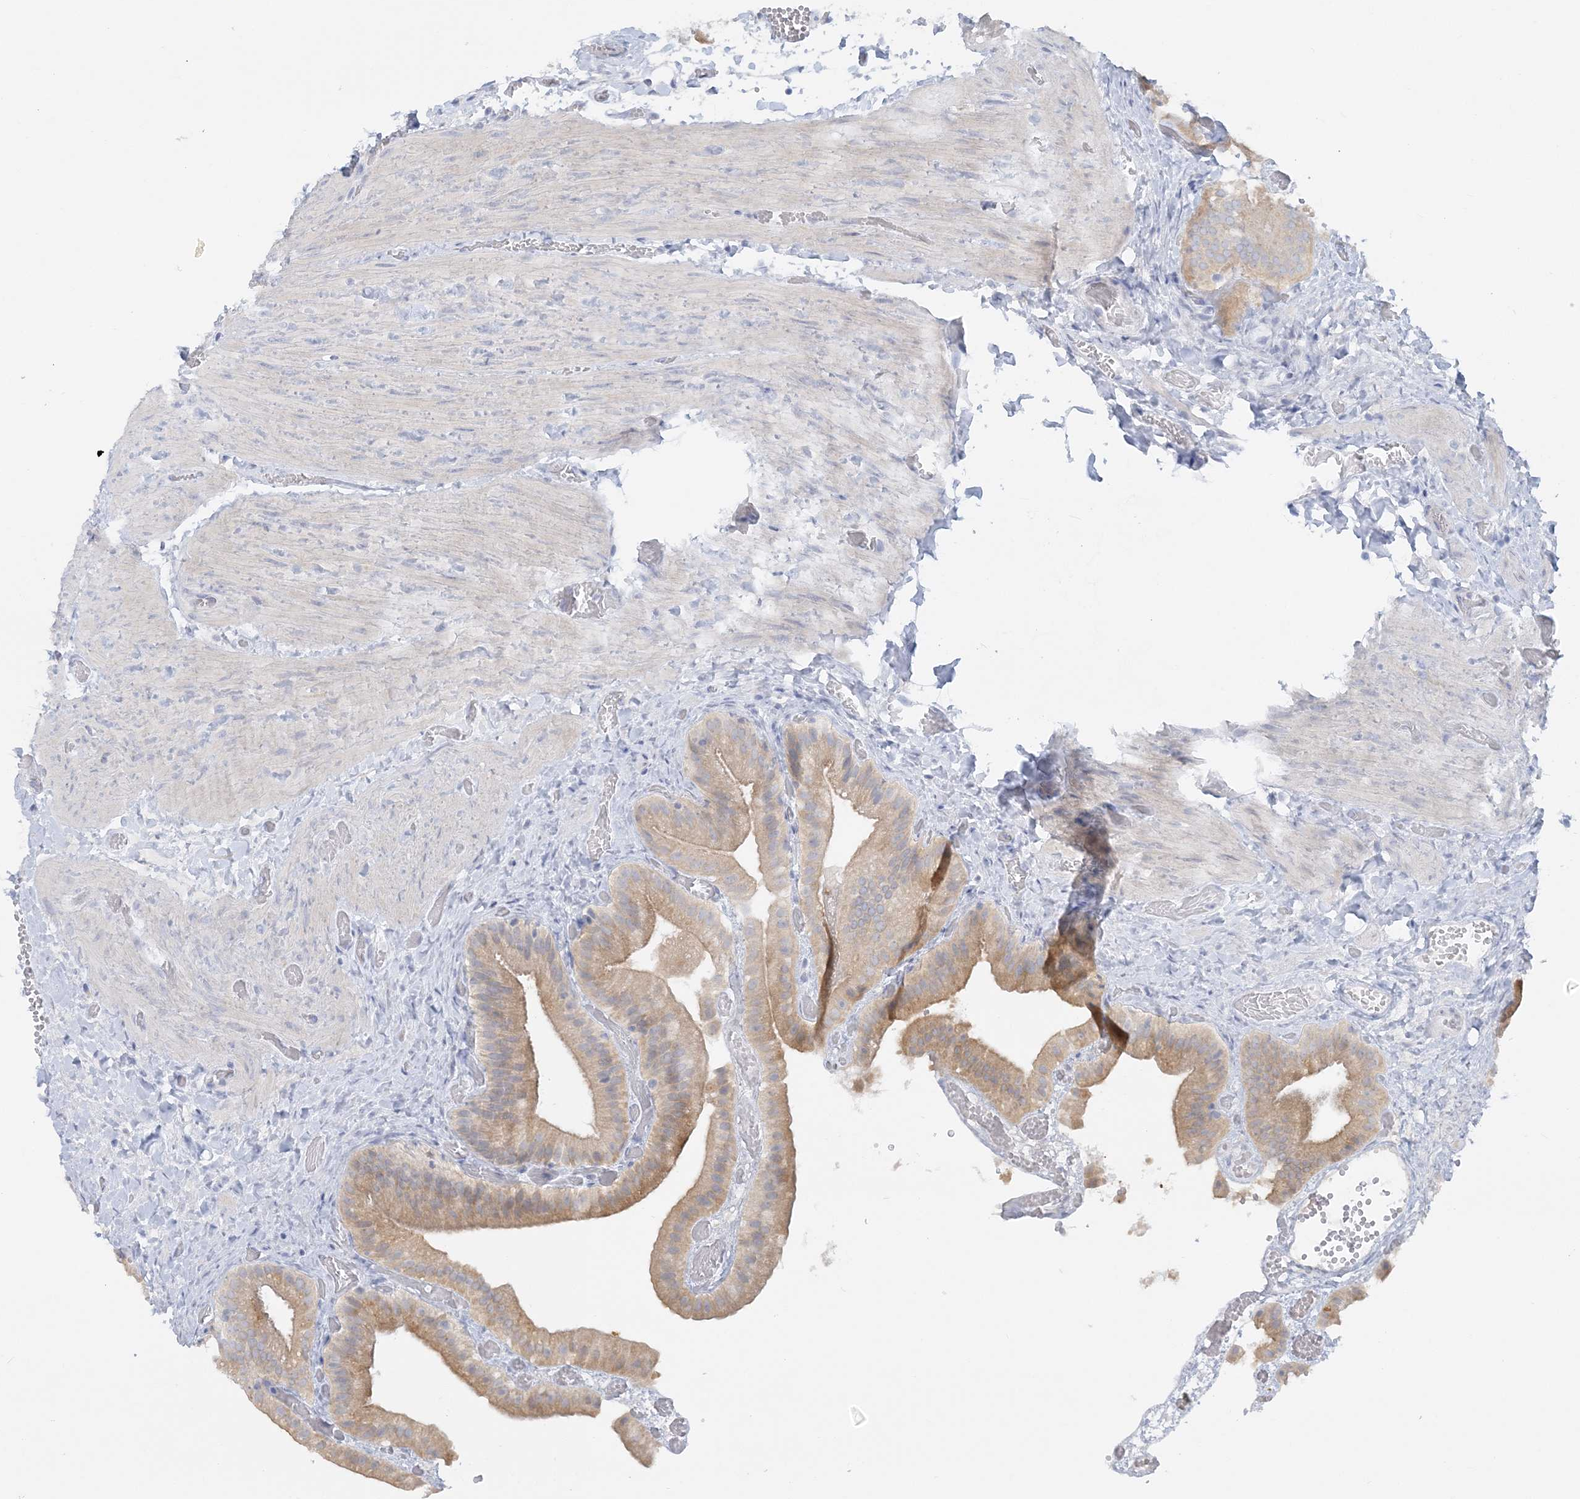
{"staining": {"intensity": "moderate", "quantity": "25%-75%", "location": "cytoplasmic/membranous"}, "tissue": "gallbladder", "cell_type": "Glandular cells", "image_type": "normal", "snomed": [{"axis": "morphology", "description": "Normal tissue, NOS"}, {"axis": "topography", "description": "Gallbladder"}], "caption": "This image shows IHC staining of normal gallbladder, with medium moderate cytoplasmic/membranous expression in about 25%-75% of glandular cells.", "gene": "ENSG00000288637", "patient": {"sex": "female", "age": 64}}